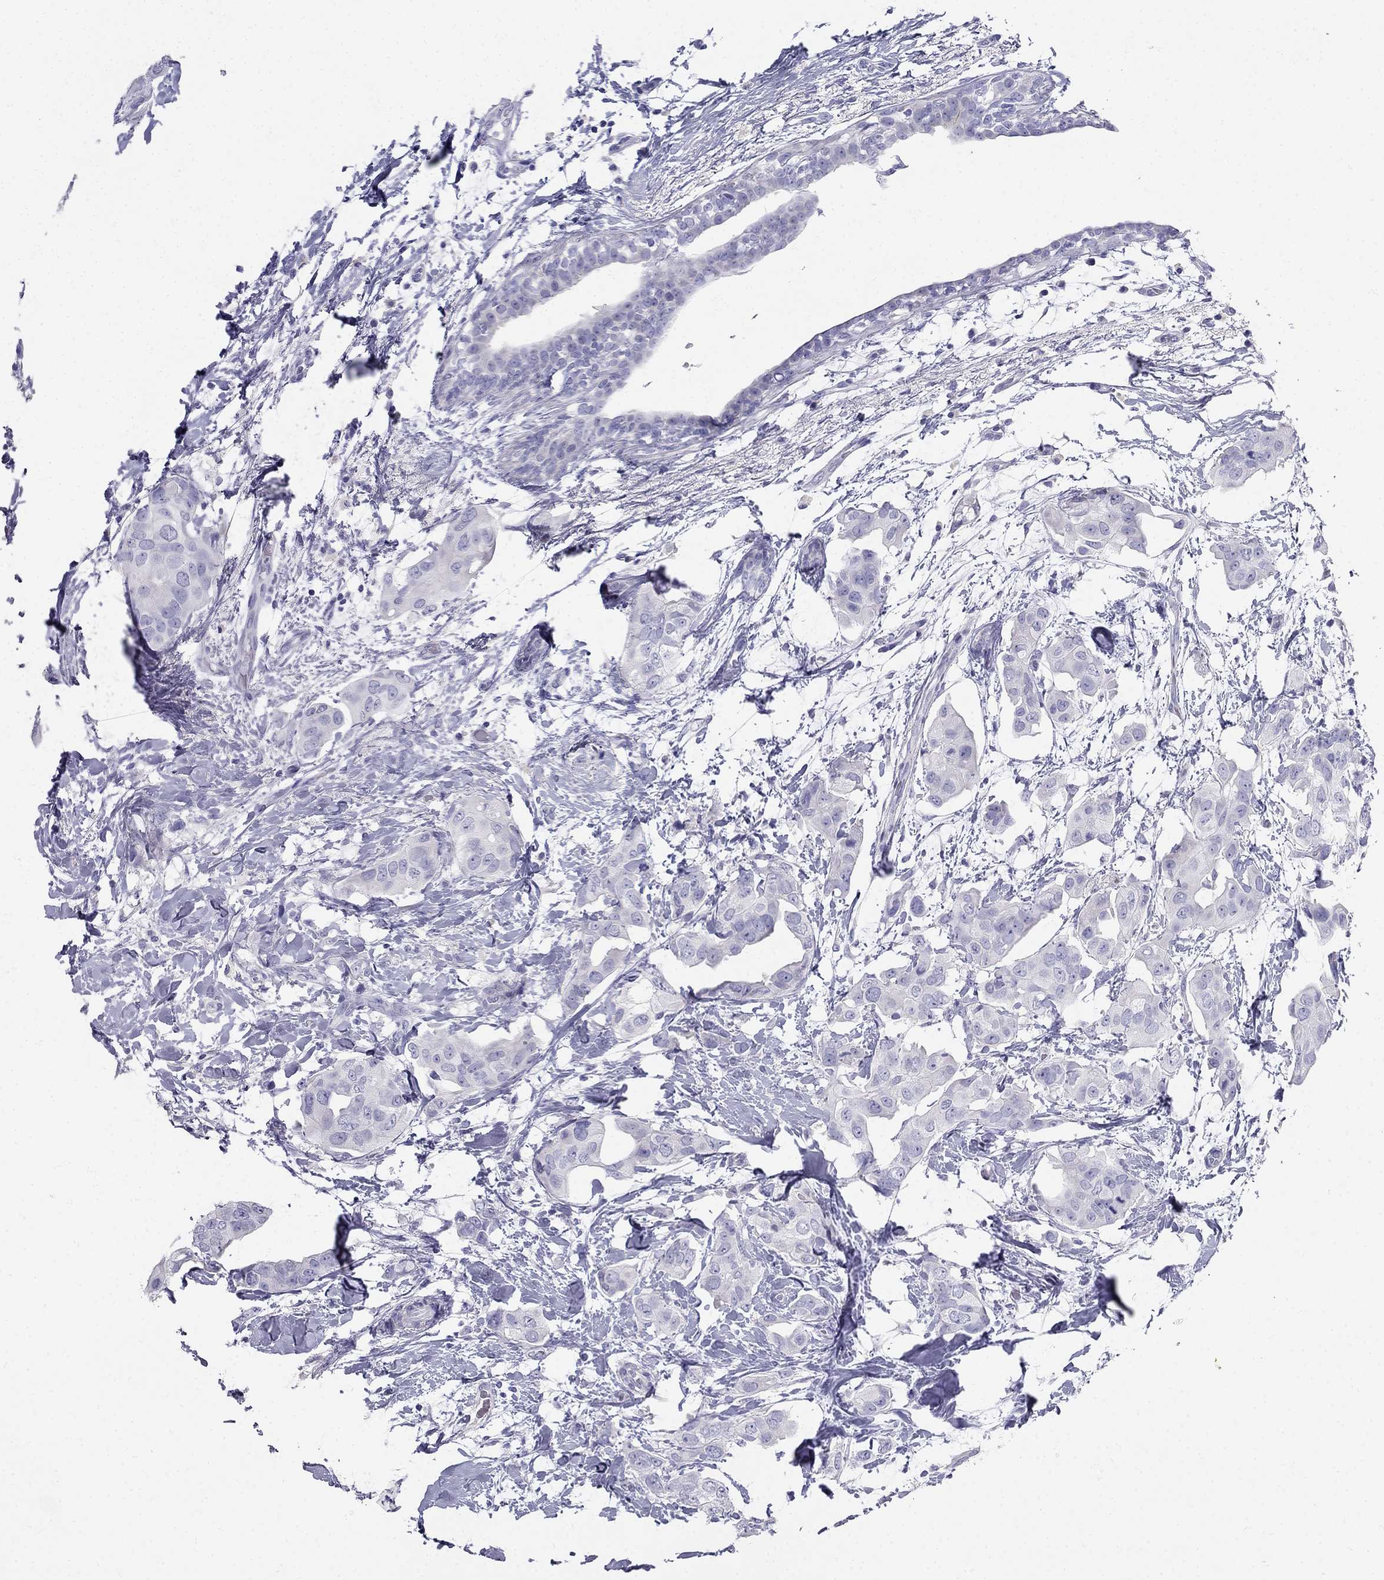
{"staining": {"intensity": "negative", "quantity": "none", "location": "none"}, "tissue": "breast cancer", "cell_type": "Tumor cells", "image_type": "cancer", "snomed": [{"axis": "morphology", "description": "Normal tissue, NOS"}, {"axis": "morphology", "description": "Duct carcinoma"}, {"axis": "topography", "description": "Breast"}], "caption": "Immunohistochemistry (IHC) of breast infiltrating ductal carcinoma demonstrates no positivity in tumor cells.", "gene": "RFLNA", "patient": {"sex": "female", "age": 40}}